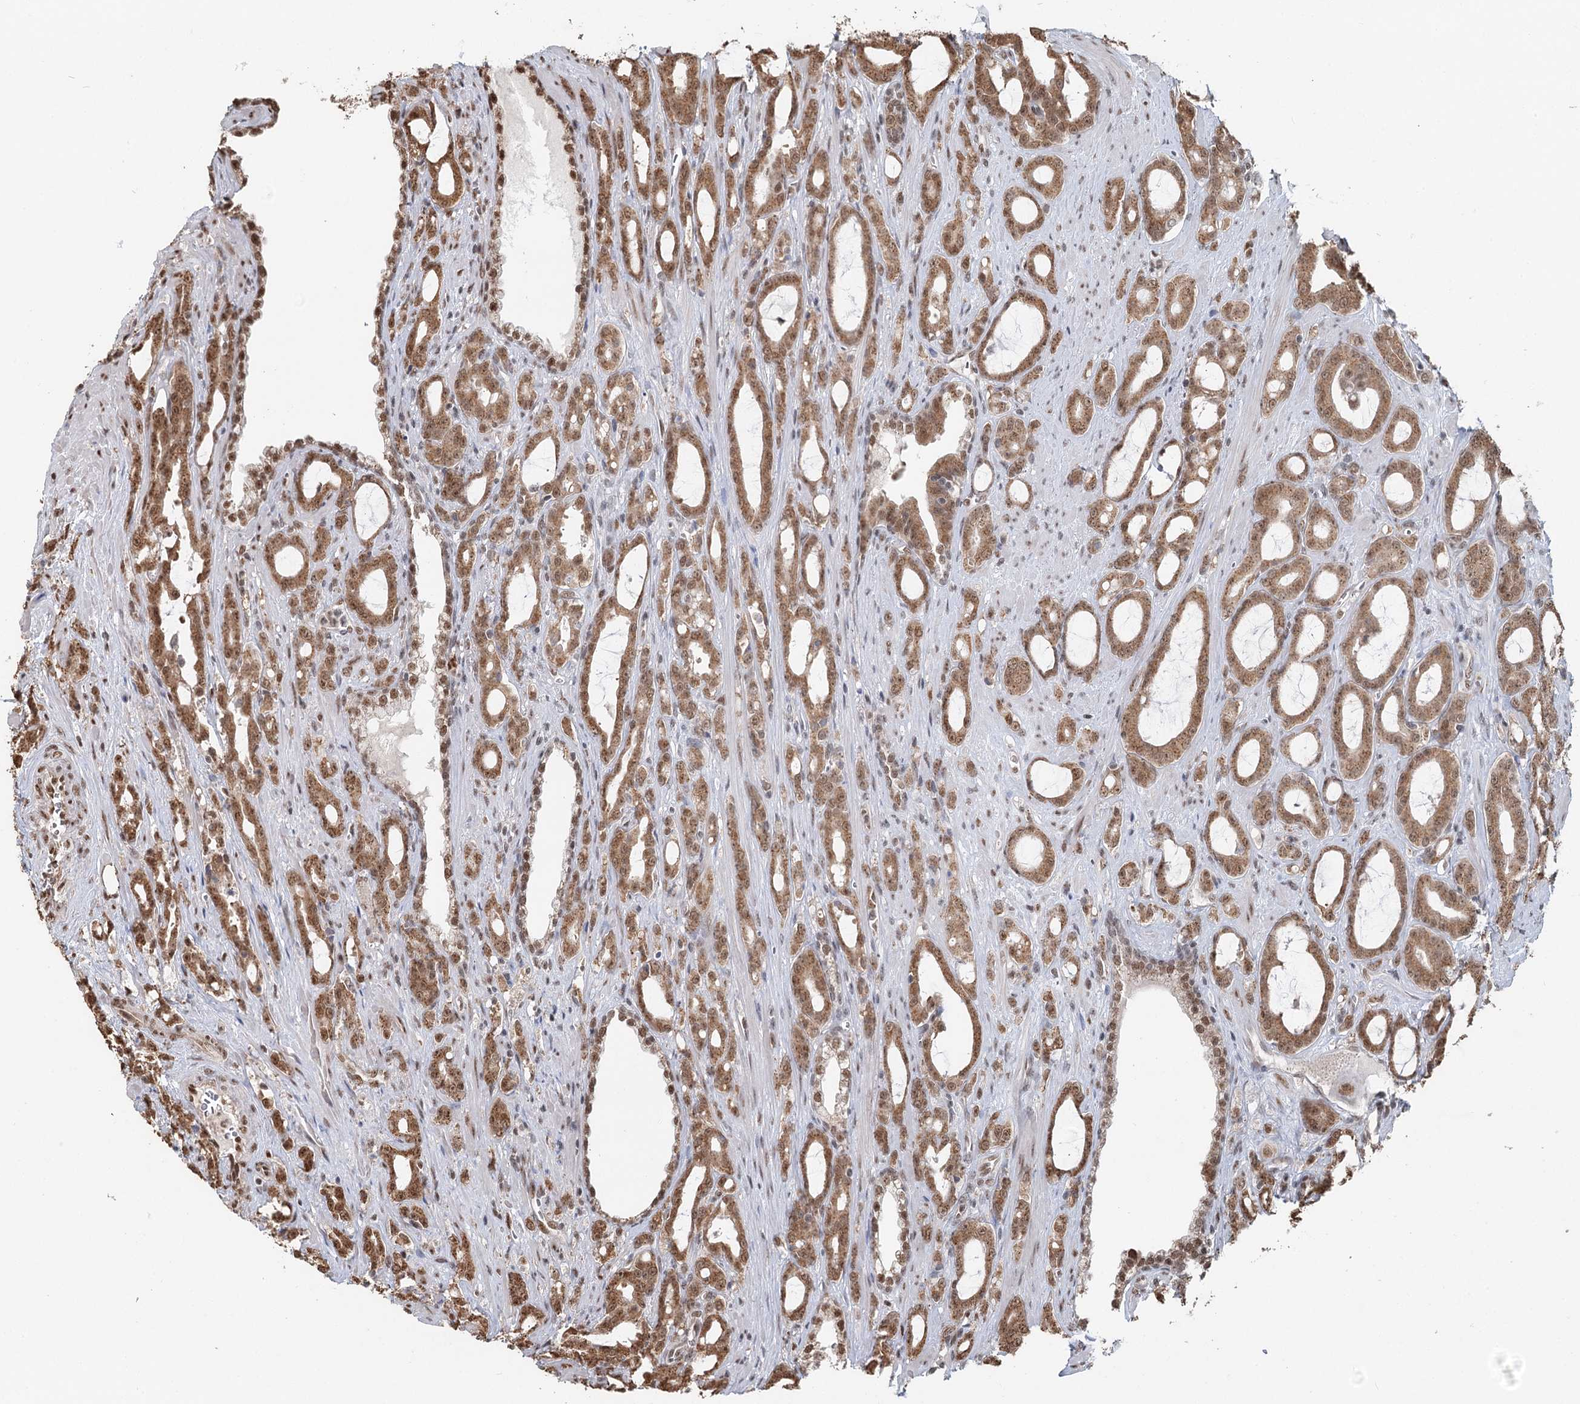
{"staining": {"intensity": "moderate", "quantity": ">75%", "location": "cytoplasmic/membranous,nuclear"}, "tissue": "prostate cancer", "cell_type": "Tumor cells", "image_type": "cancer", "snomed": [{"axis": "morphology", "description": "Adenocarcinoma, High grade"}, {"axis": "topography", "description": "Prostate"}], "caption": "The image reveals immunohistochemical staining of adenocarcinoma (high-grade) (prostate). There is moderate cytoplasmic/membranous and nuclear staining is seen in about >75% of tumor cells.", "gene": "GPALPP1", "patient": {"sex": "male", "age": 72}}